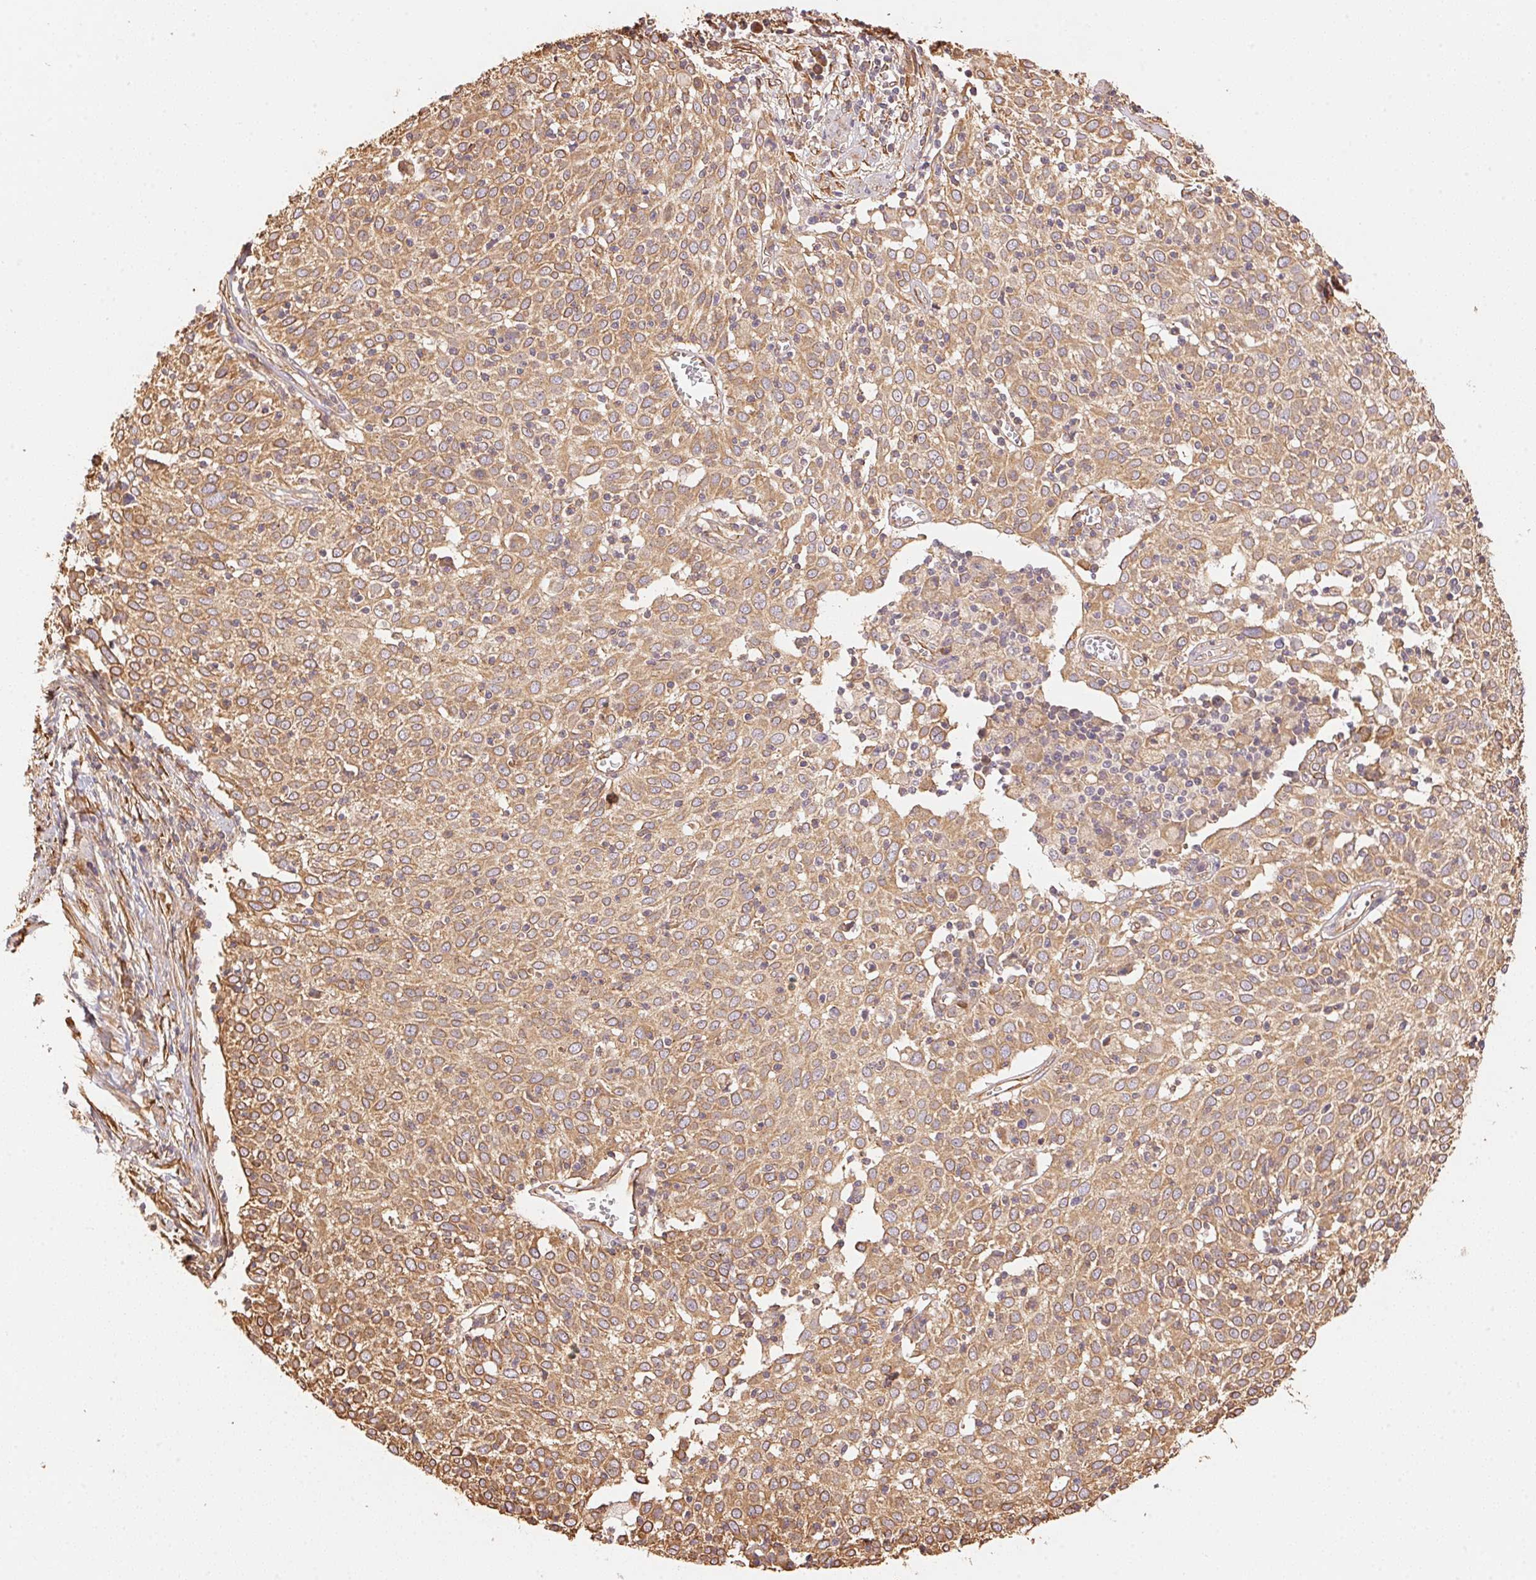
{"staining": {"intensity": "moderate", "quantity": ">75%", "location": "cytoplasmic/membranous"}, "tissue": "cervical cancer", "cell_type": "Tumor cells", "image_type": "cancer", "snomed": [{"axis": "morphology", "description": "Squamous cell carcinoma, NOS"}, {"axis": "topography", "description": "Cervix"}], "caption": "Squamous cell carcinoma (cervical) was stained to show a protein in brown. There is medium levels of moderate cytoplasmic/membranous expression in approximately >75% of tumor cells.", "gene": "C6orf163", "patient": {"sex": "female", "age": 39}}